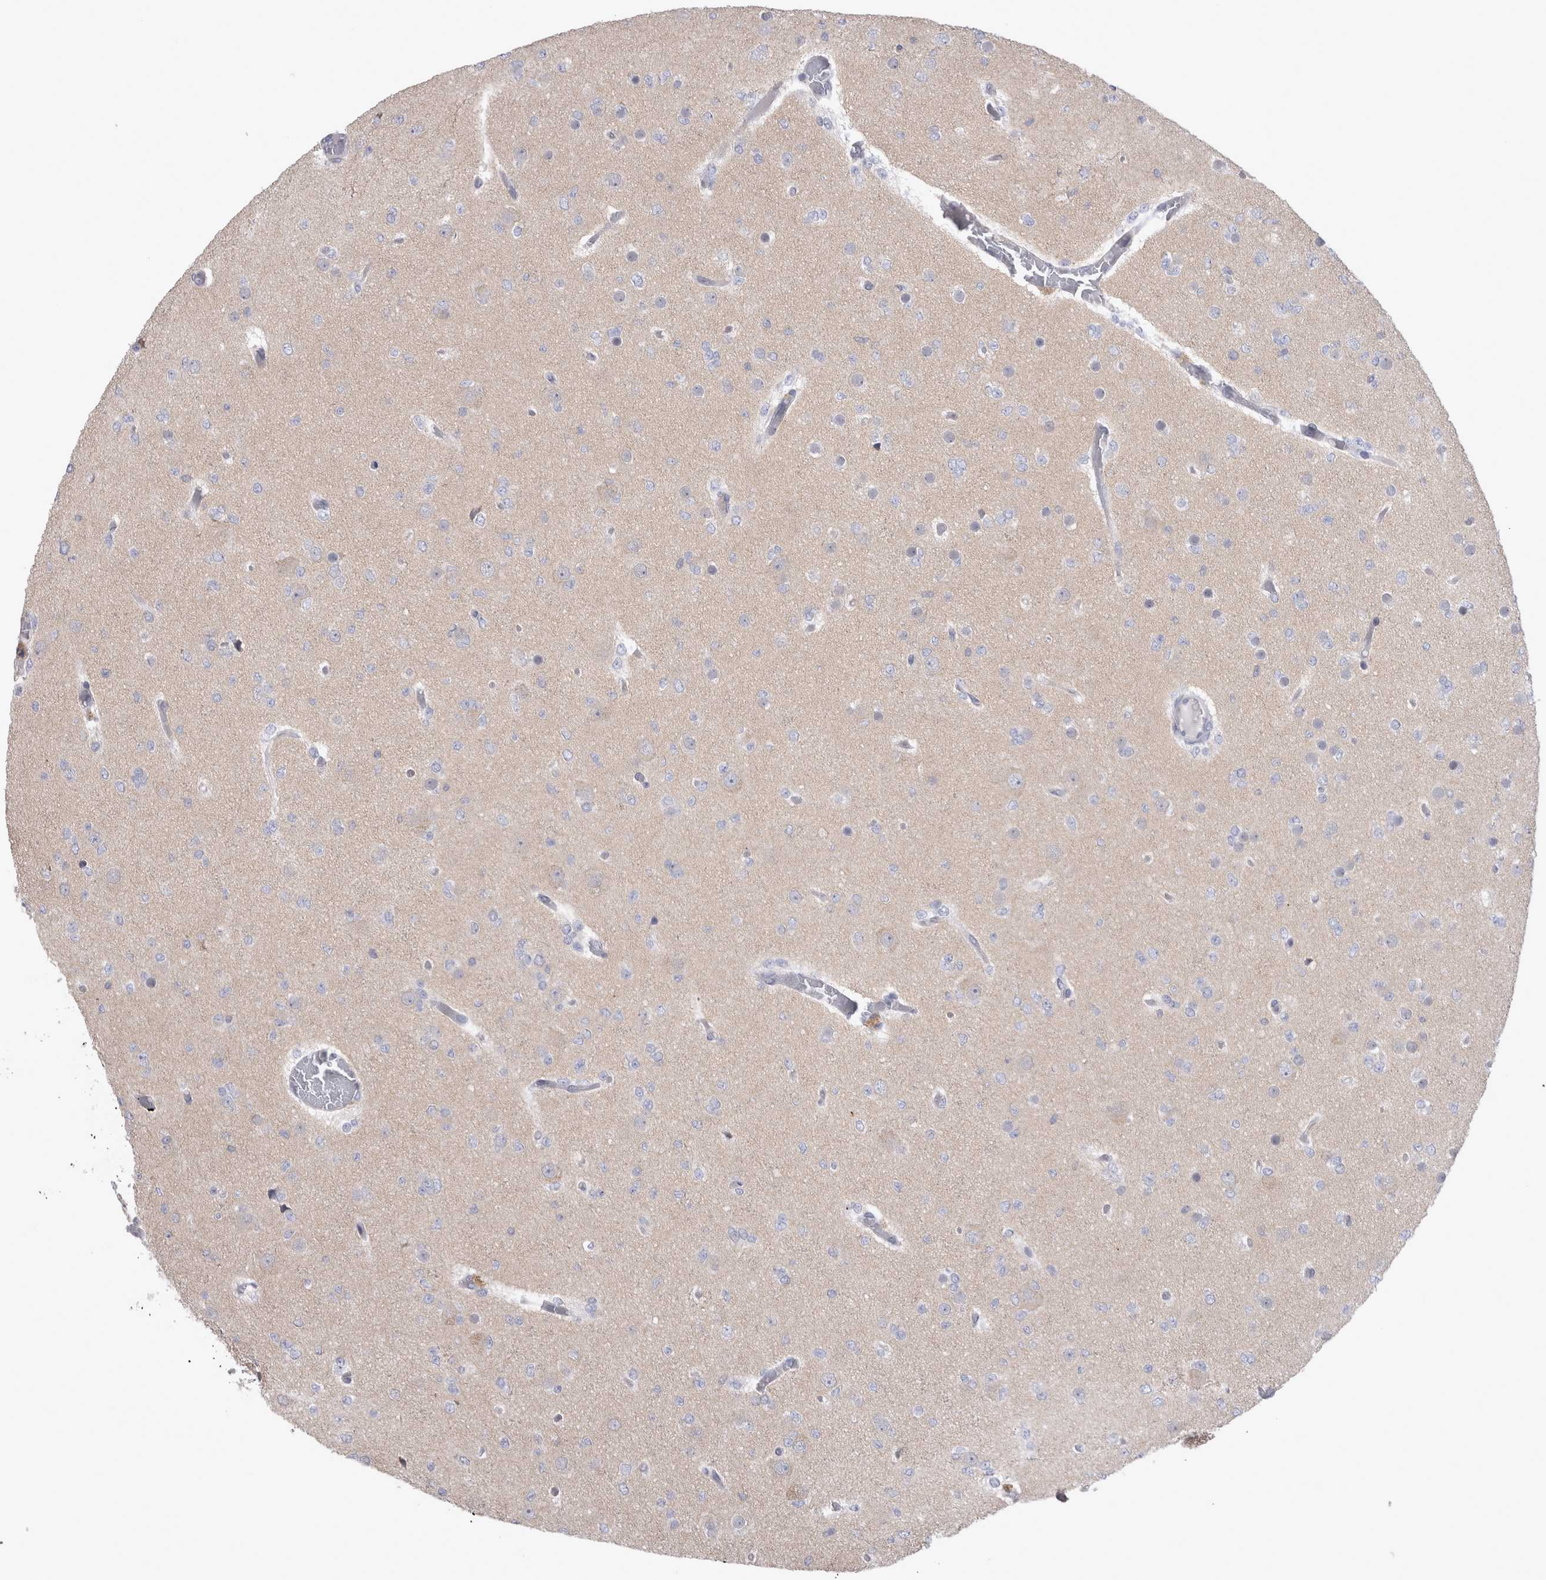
{"staining": {"intensity": "negative", "quantity": "none", "location": "none"}, "tissue": "glioma", "cell_type": "Tumor cells", "image_type": "cancer", "snomed": [{"axis": "morphology", "description": "Glioma, malignant, Low grade"}, {"axis": "topography", "description": "Brain"}], "caption": "The immunohistochemistry histopathology image has no significant staining in tumor cells of glioma tissue.", "gene": "LRRC40", "patient": {"sex": "female", "age": 22}}